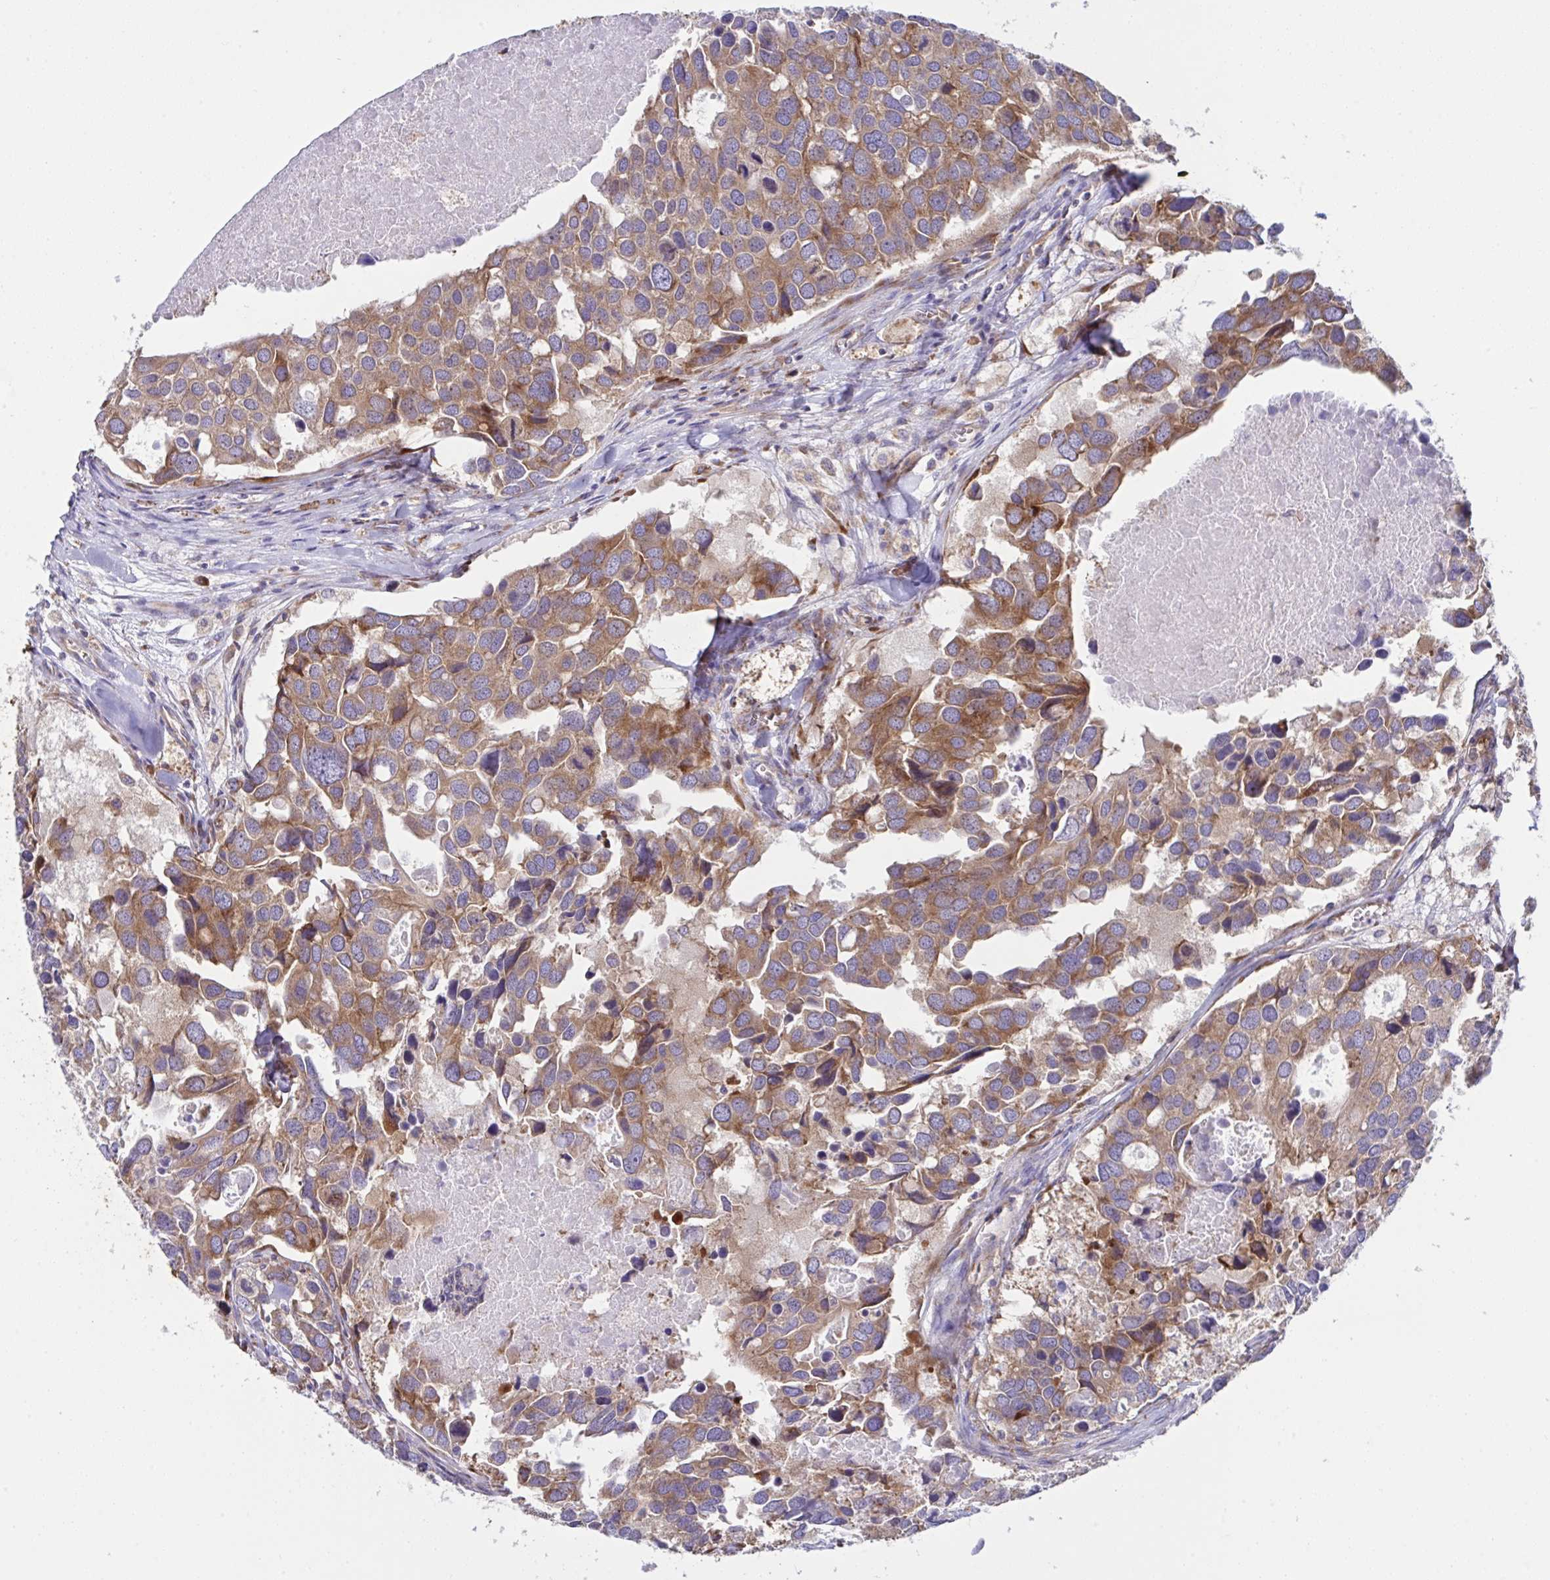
{"staining": {"intensity": "moderate", "quantity": ">75%", "location": "cytoplasmic/membranous"}, "tissue": "breast cancer", "cell_type": "Tumor cells", "image_type": "cancer", "snomed": [{"axis": "morphology", "description": "Duct carcinoma"}, {"axis": "topography", "description": "Breast"}], "caption": "Human breast cancer stained with a brown dye demonstrates moderate cytoplasmic/membranous positive expression in approximately >75% of tumor cells.", "gene": "FAU", "patient": {"sex": "female", "age": 83}}